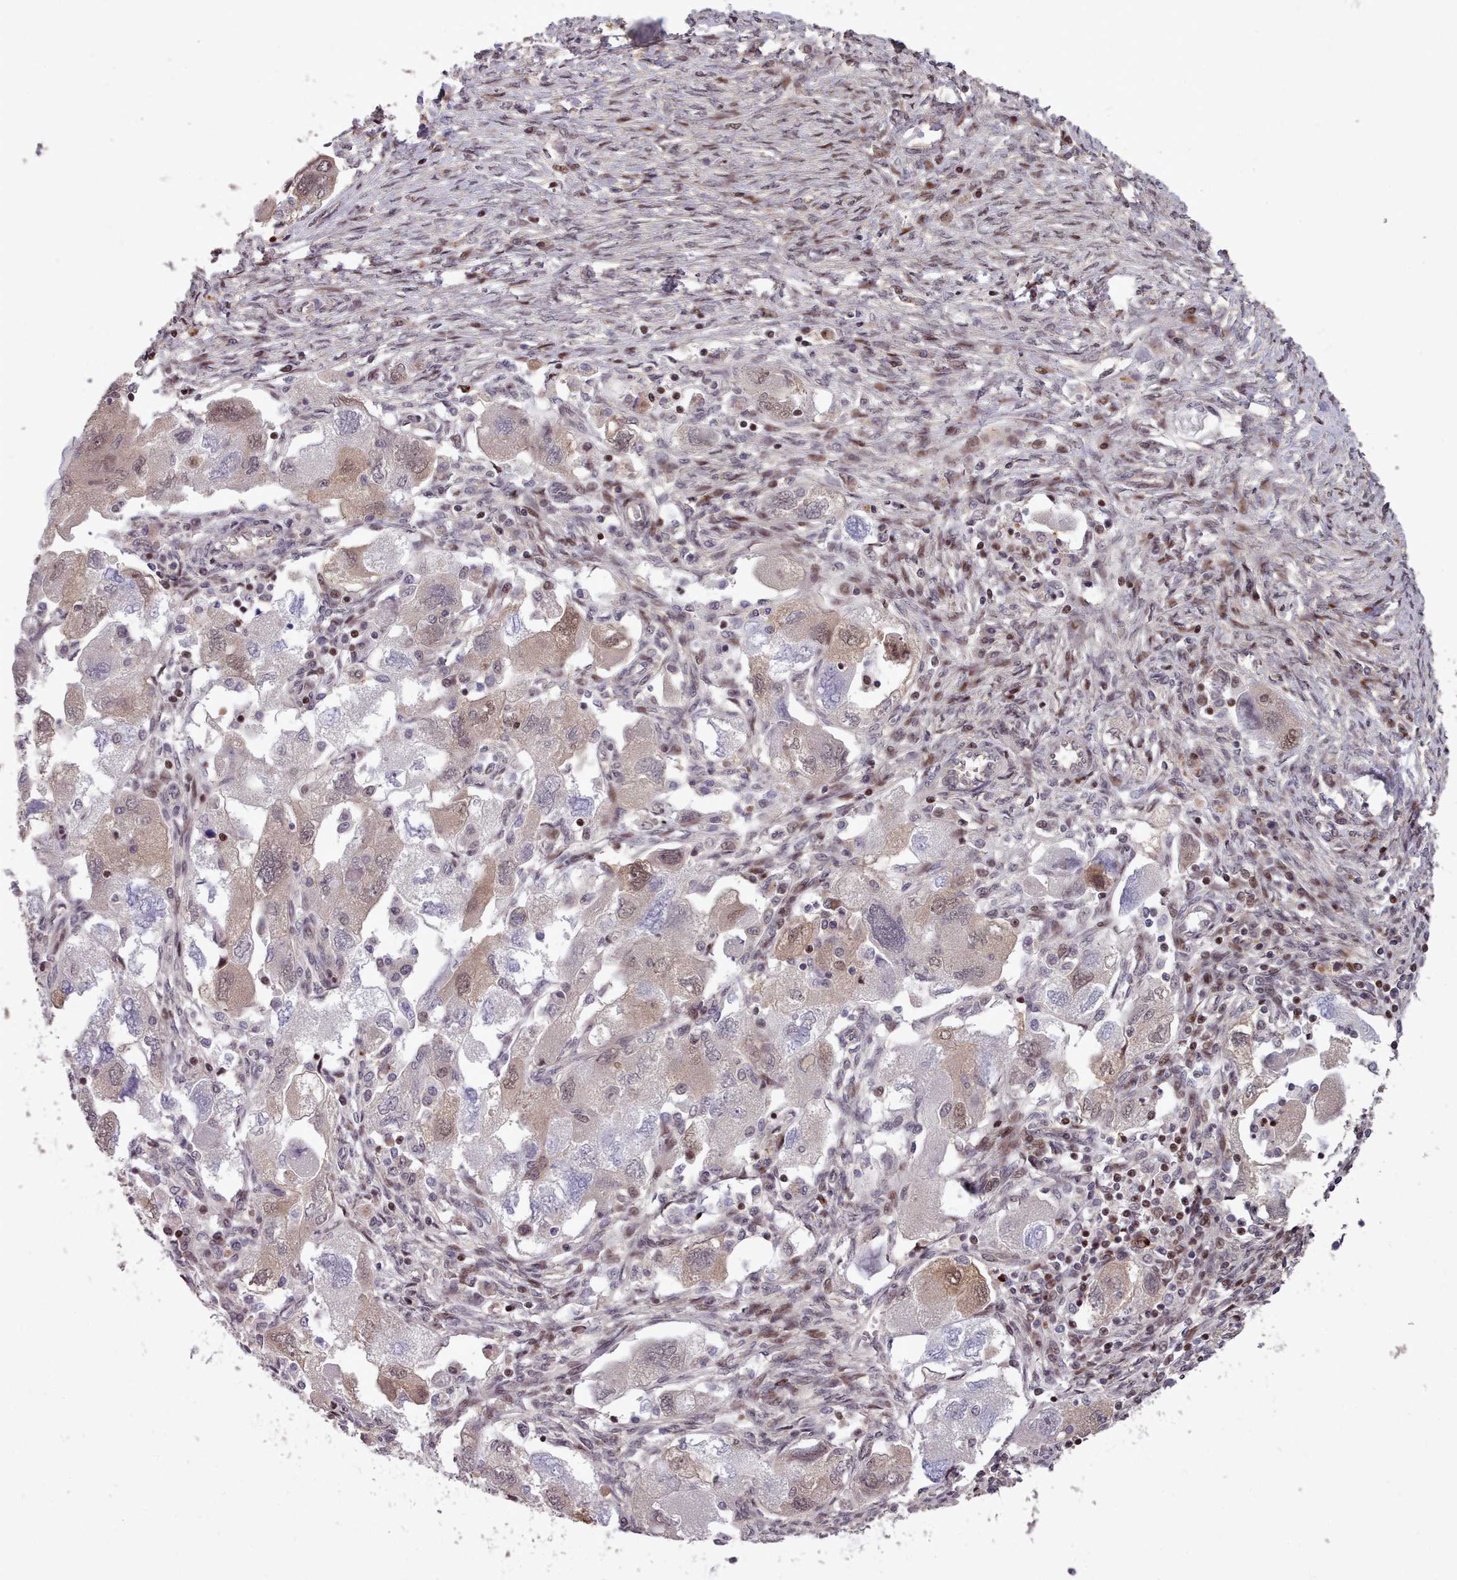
{"staining": {"intensity": "moderate", "quantity": "<25%", "location": "nuclear"}, "tissue": "ovarian cancer", "cell_type": "Tumor cells", "image_type": "cancer", "snomed": [{"axis": "morphology", "description": "Carcinoma, NOS"}, {"axis": "morphology", "description": "Cystadenocarcinoma, serous, NOS"}, {"axis": "topography", "description": "Ovary"}], "caption": "A high-resolution micrograph shows IHC staining of serous cystadenocarcinoma (ovarian), which shows moderate nuclear staining in about <25% of tumor cells. The protein is shown in brown color, while the nuclei are stained blue.", "gene": "ENSA", "patient": {"sex": "female", "age": 69}}